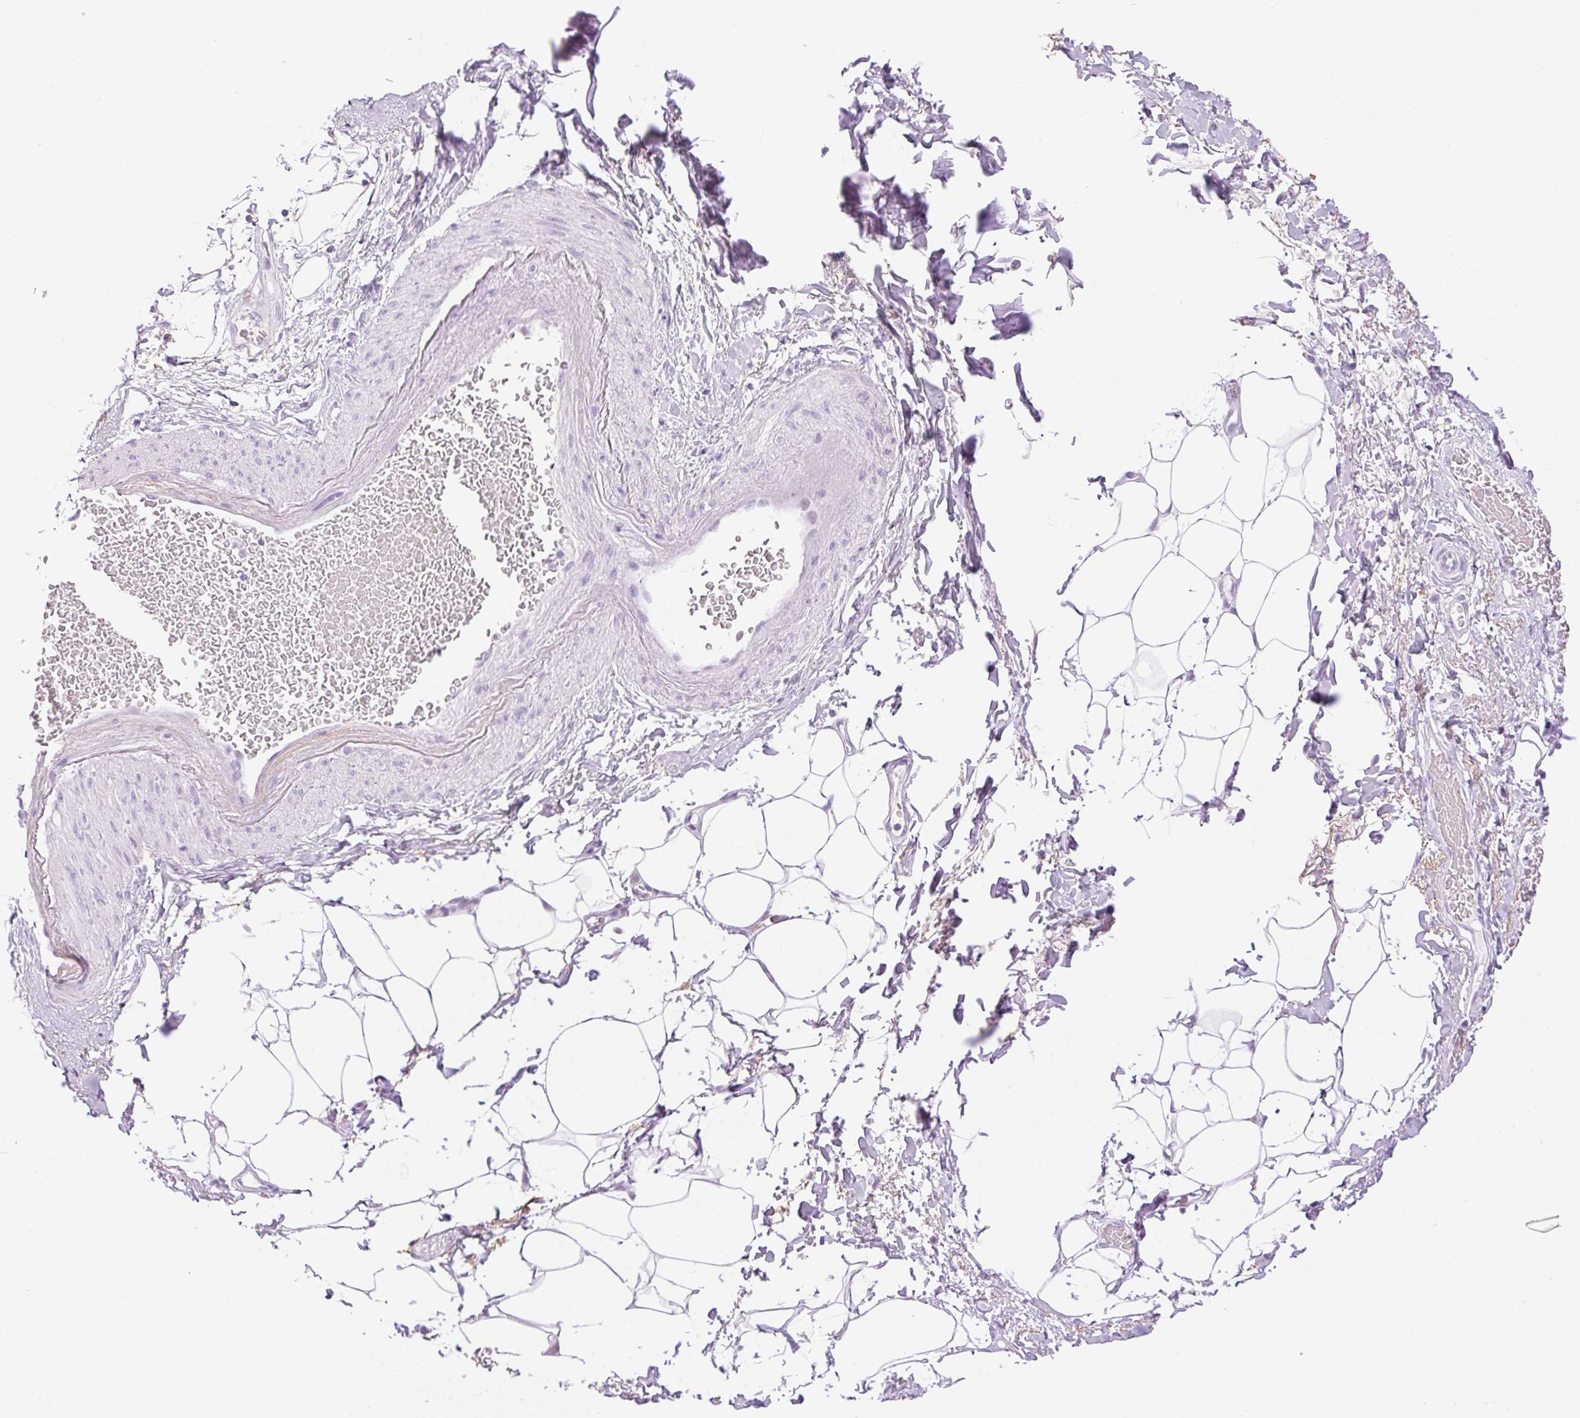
{"staining": {"intensity": "negative", "quantity": "none", "location": "none"}, "tissue": "adipose tissue", "cell_type": "Adipocytes", "image_type": "normal", "snomed": [{"axis": "morphology", "description": "Normal tissue, NOS"}, {"axis": "topography", "description": "Vagina"}, {"axis": "topography", "description": "Peripheral nerve tissue"}], "caption": "DAB (3,3'-diaminobenzidine) immunohistochemical staining of benign human adipose tissue reveals no significant staining in adipocytes. (Immunohistochemistry (ihc), brightfield microscopy, high magnification).", "gene": "SP140L", "patient": {"sex": "female", "age": 71}}